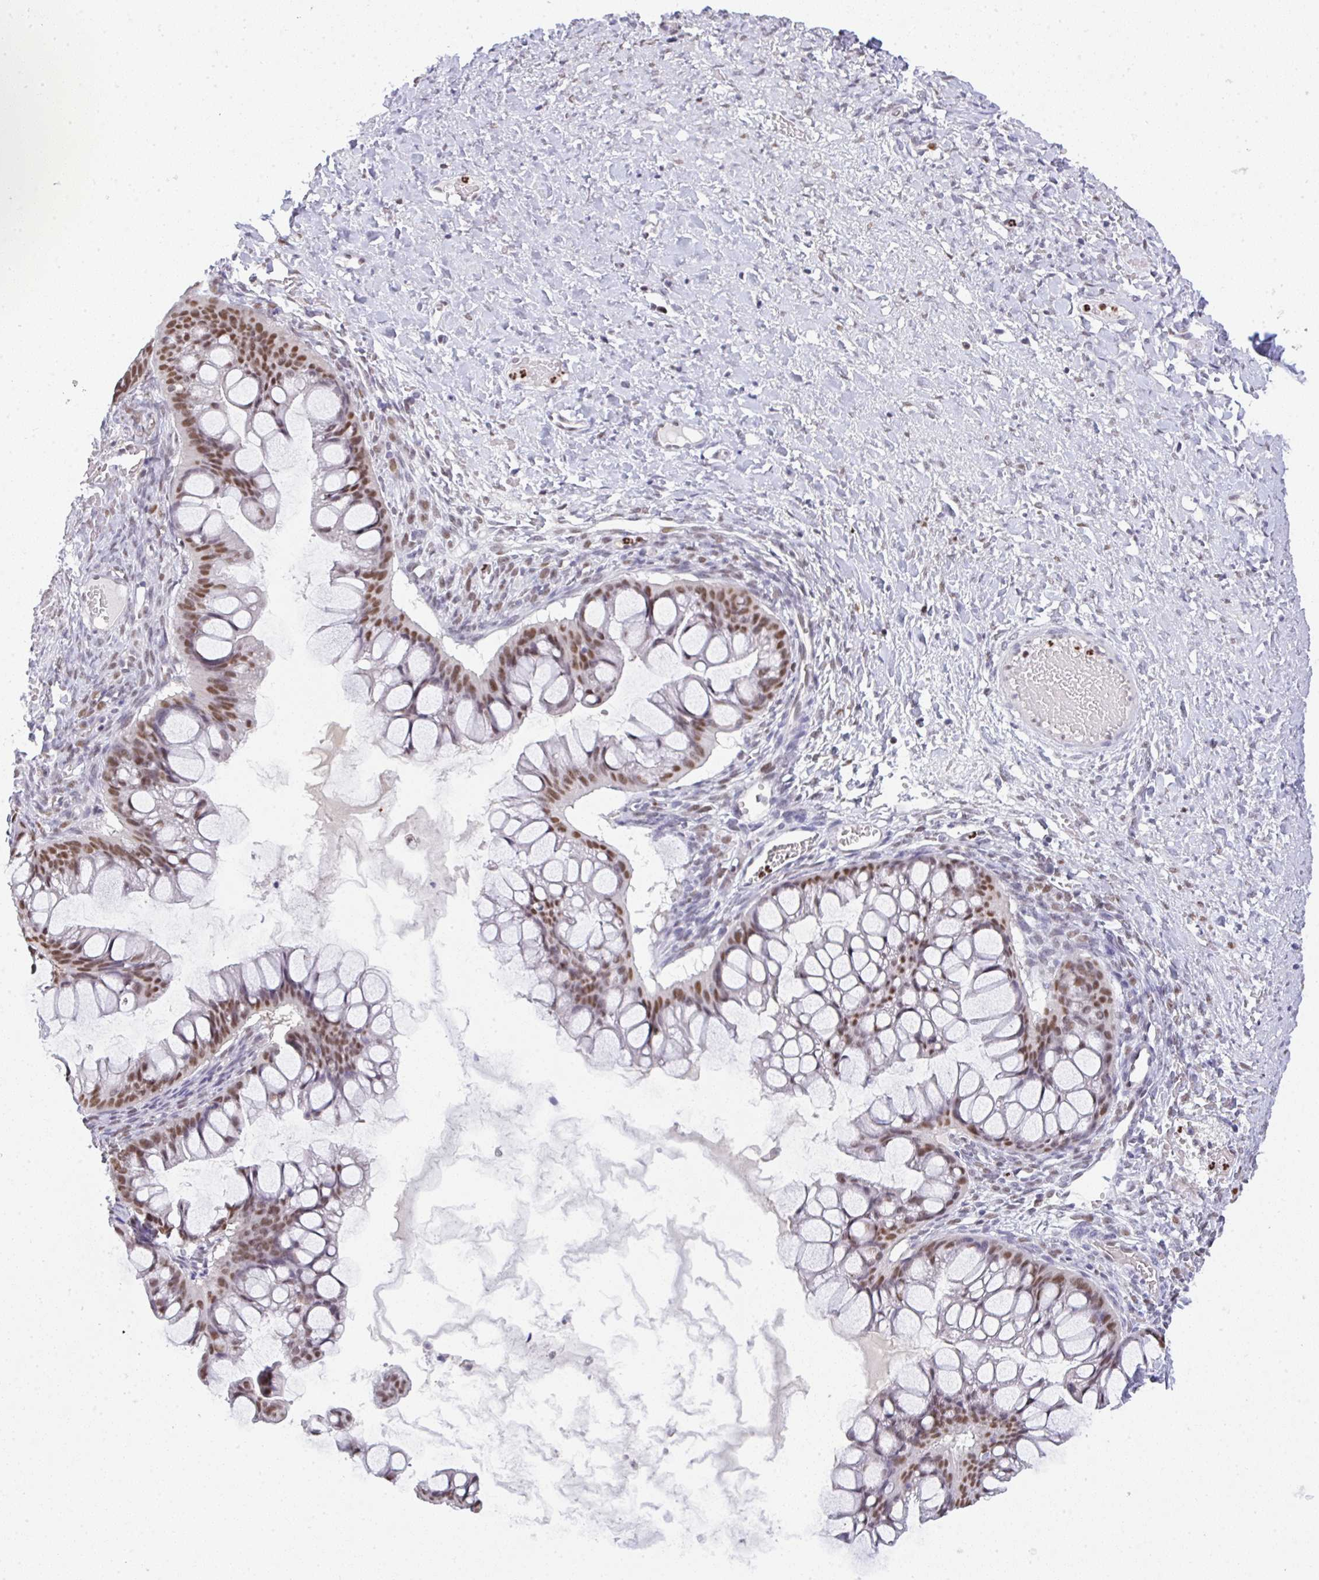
{"staining": {"intensity": "moderate", "quantity": ">75%", "location": "nuclear"}, "tissue": "ovarian cancer", "cell_type": "Tumor cells", "image_type": "cancer", "snomed": [{"axis": "morphology", "description": "Cystadenocarcinoma, mucinous, NOS"}, {"axis": "topography", "description": "Ovary"}], "caption": "Ovarian mucinous cystadenocarcinoma tissue demonstrates moderate nuclear staining in approximately >75% of tumor cells, visualized by immunohistochemistry. Nuclei are stained in blue.", "gene": "BBX", "patient": {"sex": "female", "age": 73}}